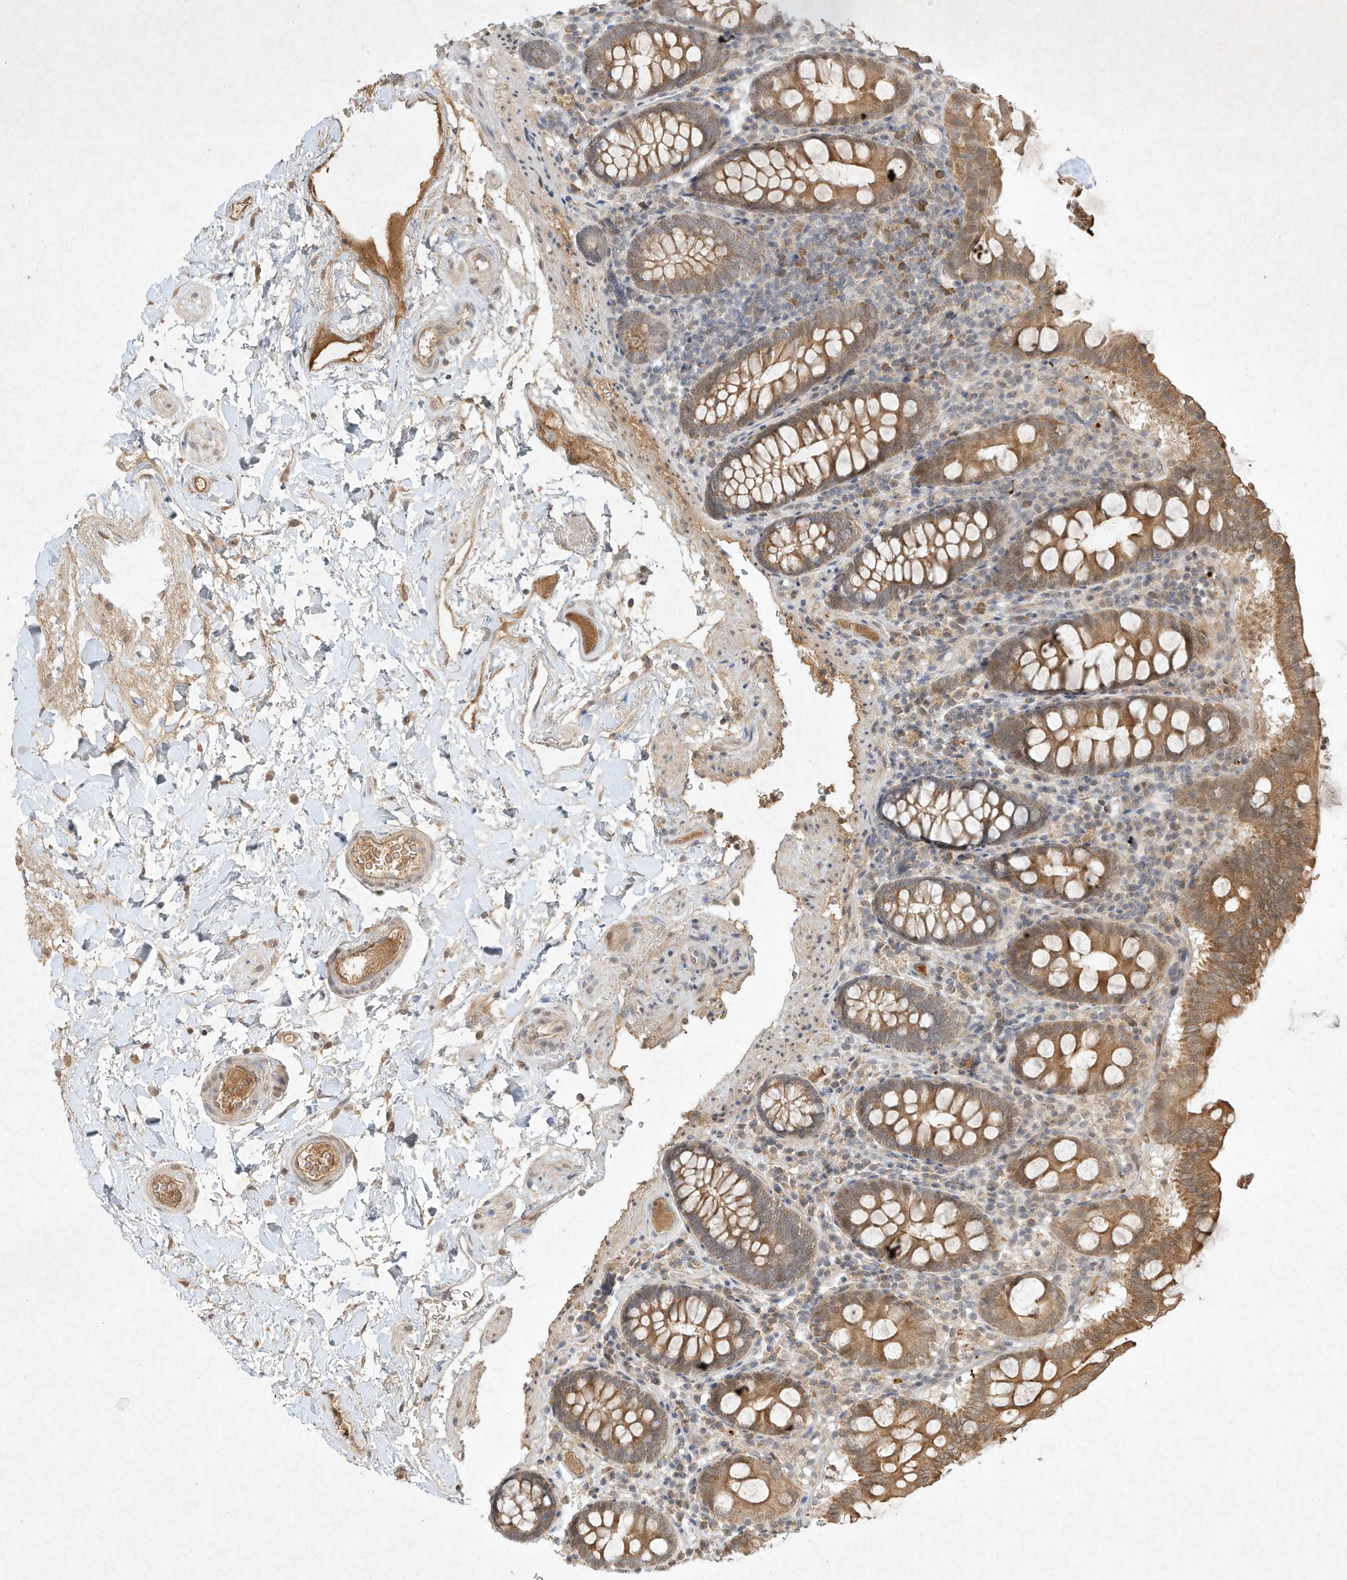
{"staining": {"intensity": "moderate", "quantity": ">75%", "location": "cytoplasmic/membranous"}, "tissue": "colon", "cell_type": "Endothelial cells", "image_type": "normal", "snomed": [{"axis": "morphology", "description": "Normal tissue, NOS"}, {"axis": "topography", "description": "Colon"}], "caption": "Protein expression by immunohistochemistry (IHC) displays moderate cytoplasmic/membranous staining in about >75% of endothelial cells in benign colon.", "gene": "BTRC", "patient": {"sex": "female", "age": 79}}